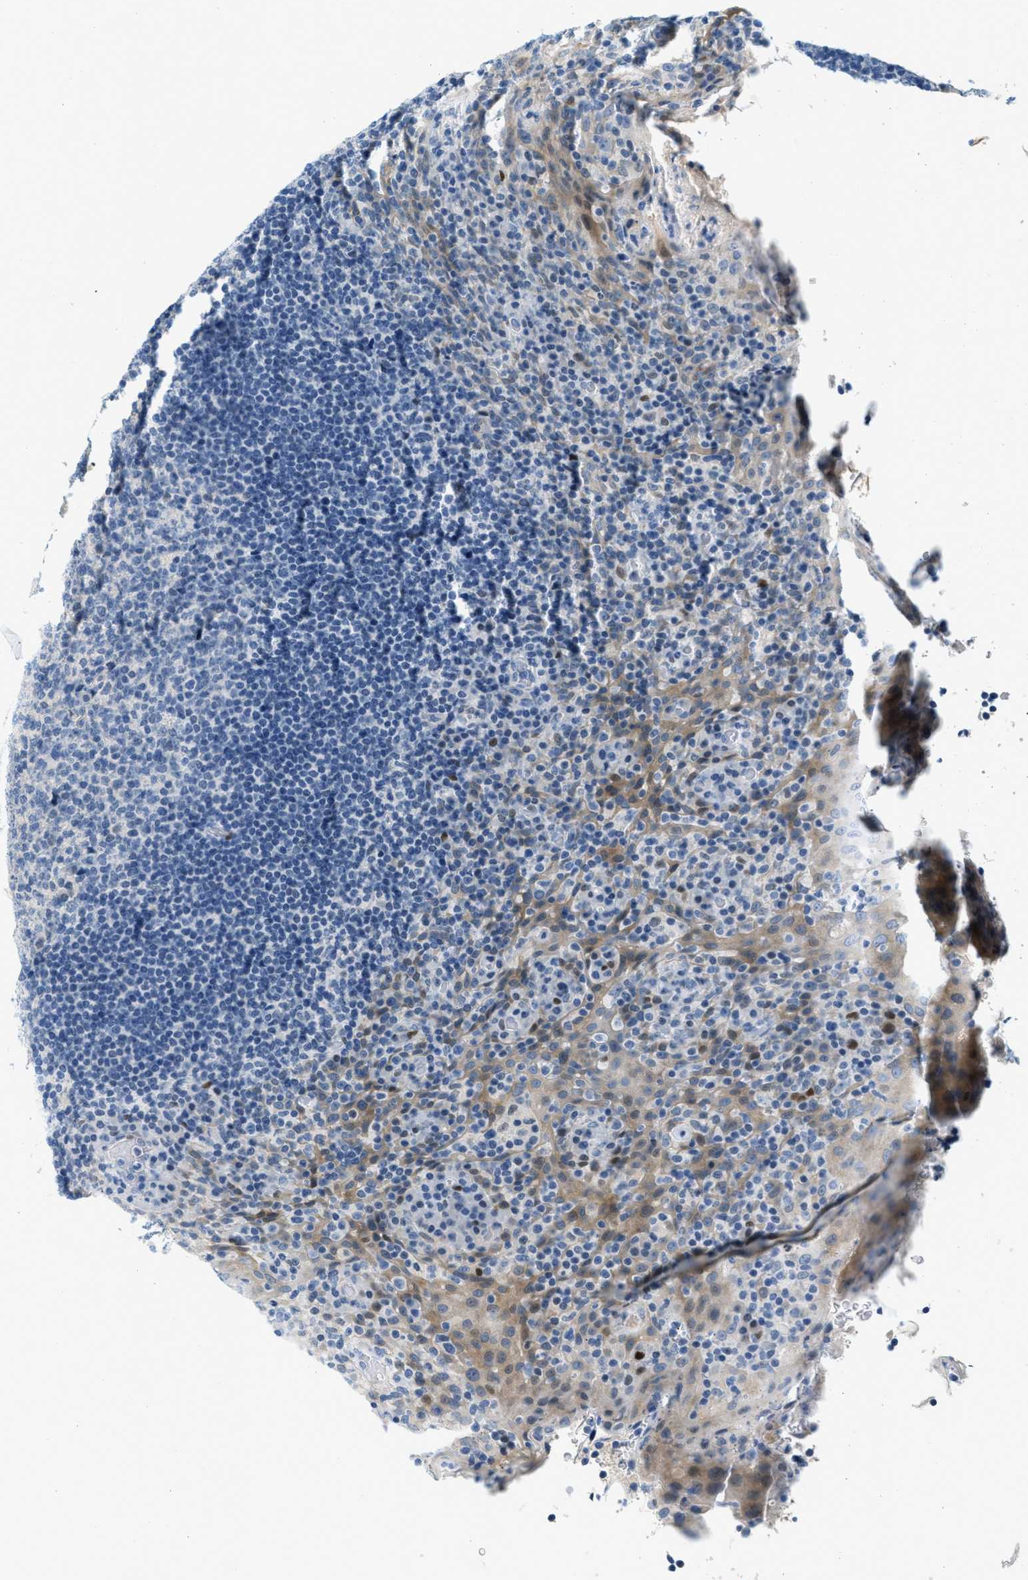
{"staining": {"intensity": "negative", "quantity": "none", "location": "none"}, "tissue": "tonsil", "cell_type": "Germinal center cells", "image_type": "normal", "snomed": [{"axis": "morphology", "description": "Normal tissue, NOS"}, {"axis": "topography", "description": "Tonsil"}], "caption": "Protein analysis of normal tonsil demonstrates no significant staining in germinal center cells.", "gene": "CYP4X1", "patient": {"sex": "male", "age": 17}}